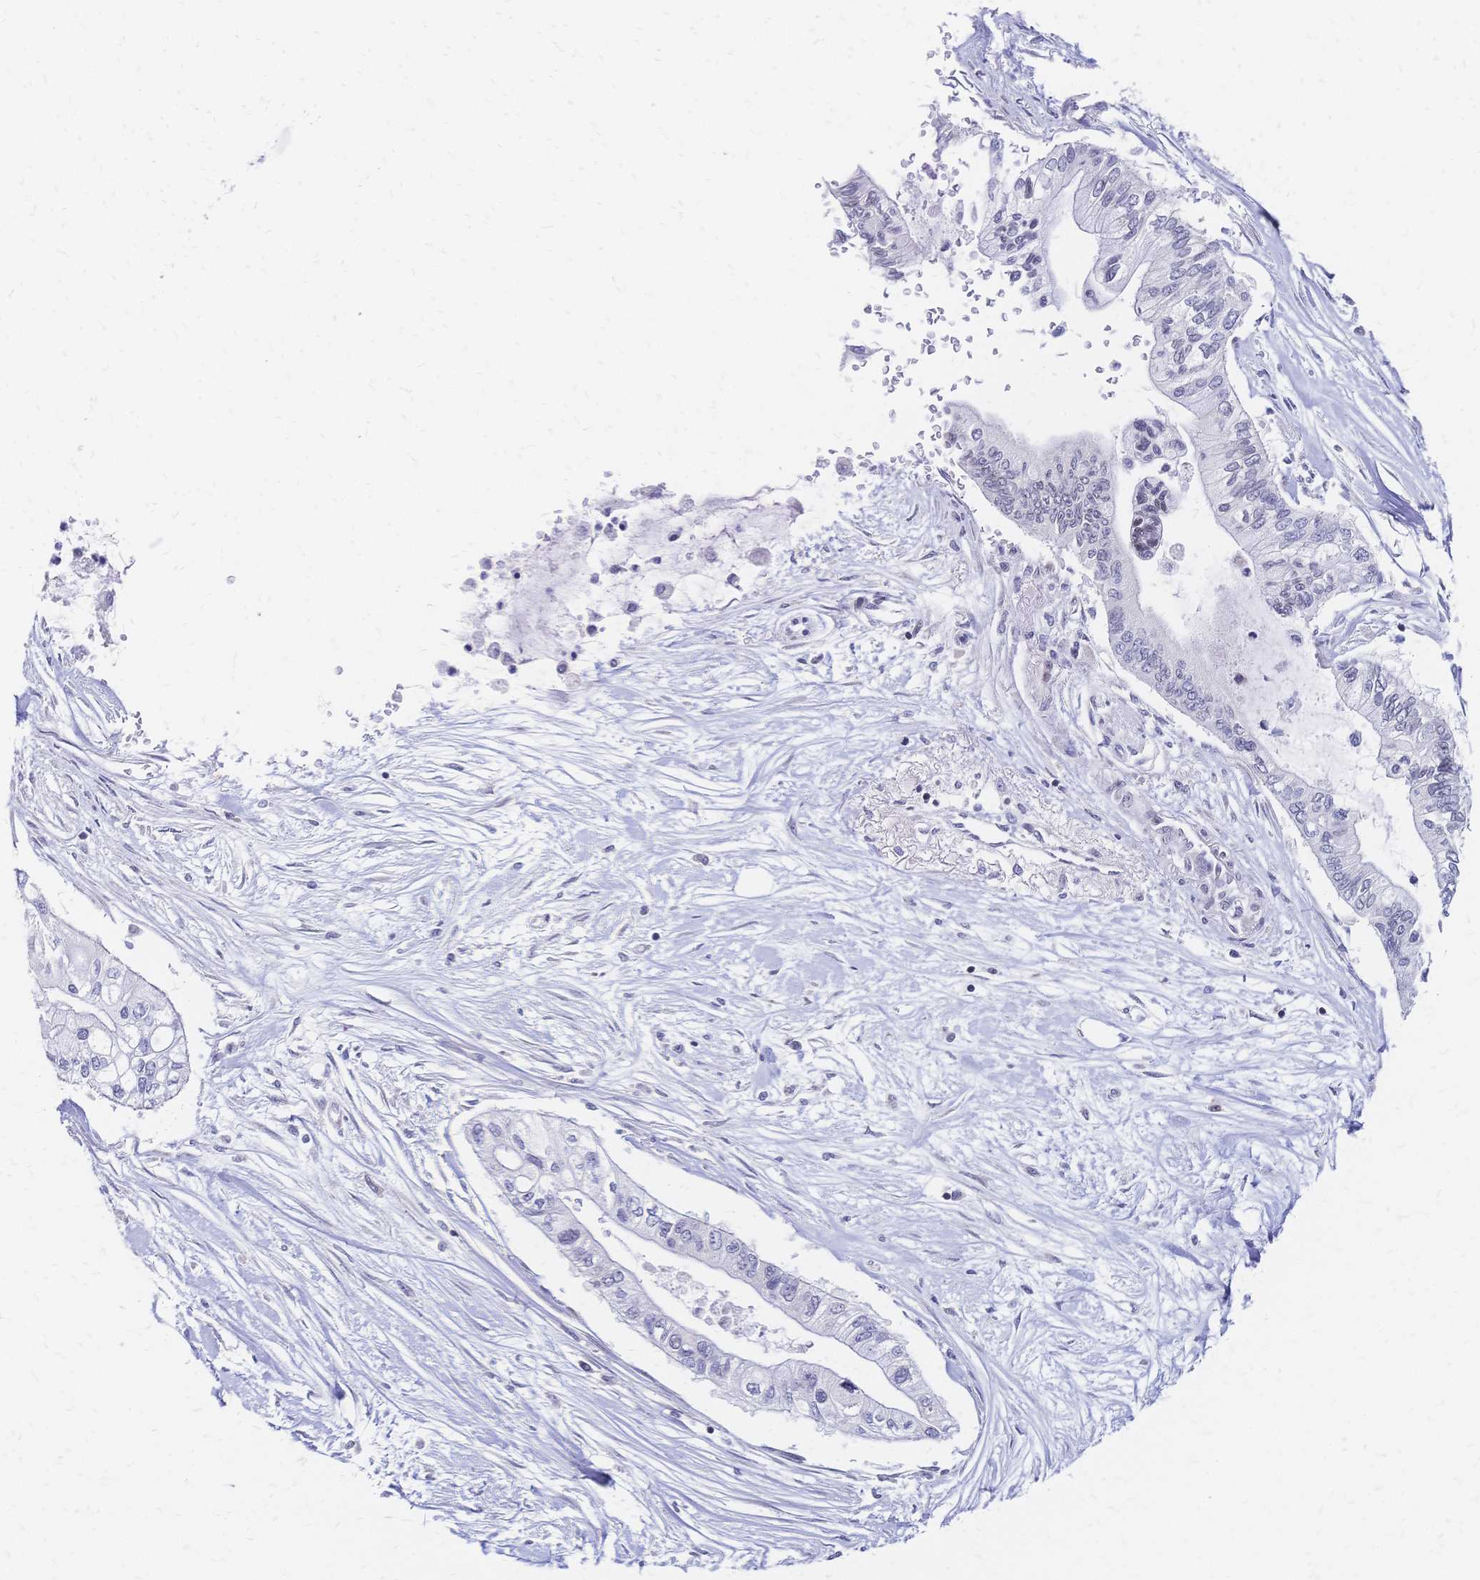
{"staining": {"intensity": "negative", "quantity": "none", "location": "none"}, "tissue": "pancreatic cancer", "cell_type": "Tumor cells", "image_type": "cancer", "snomed": [{"axis": "morphology", "description": "Adenocarcinoma, NOS"}, {"axis": "topography", "description": "Pancreas"}], "caption": "Pancreatic adenocarcinoma stained for a protein using IHC demonstrates no staining tumor cells.", "gene": "CBX7", "patient": {"sex": "female", "age": 77}}